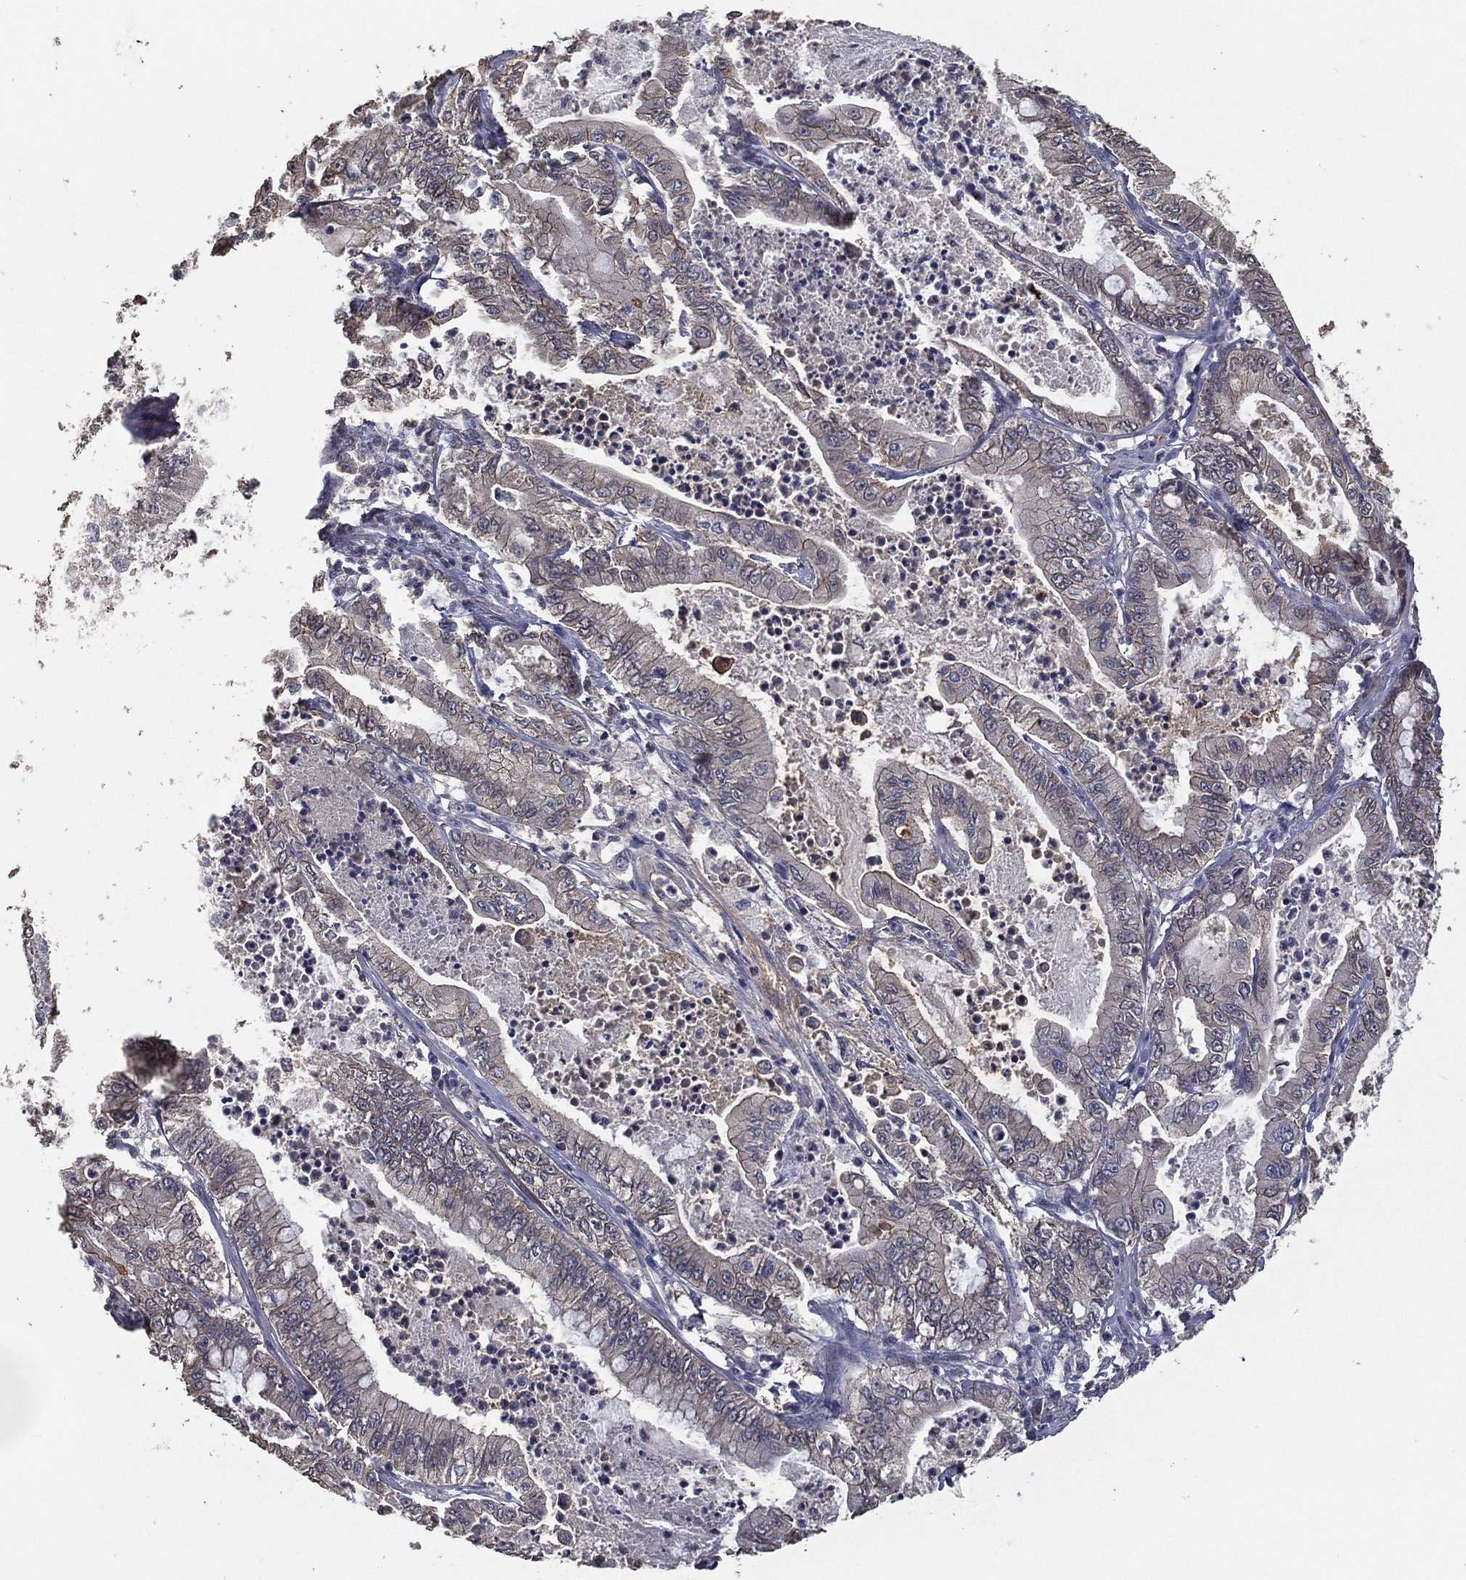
{"staining": {"intensity": "moderate", "quantity": "<25%", "location": "cytoplasmic/membranous"}, "tissue": "pancreatic cancer", "cell_type": "Tumor cells", "image_type": "cancer", "snomed": [{"axis": "morphology", "description": "Adenocarcinoma, NOS"}, {"axis": "topography", "description": "Pancreas"}], "caption": "Protein staining by IHC reveals moderate cytoplasmic/membranous staining in about <25% of tumor cells in pancreatic cancer (adenocarcinoma).", "gene": "PCNT", "patient": {"sex": "male", "age": 71}}